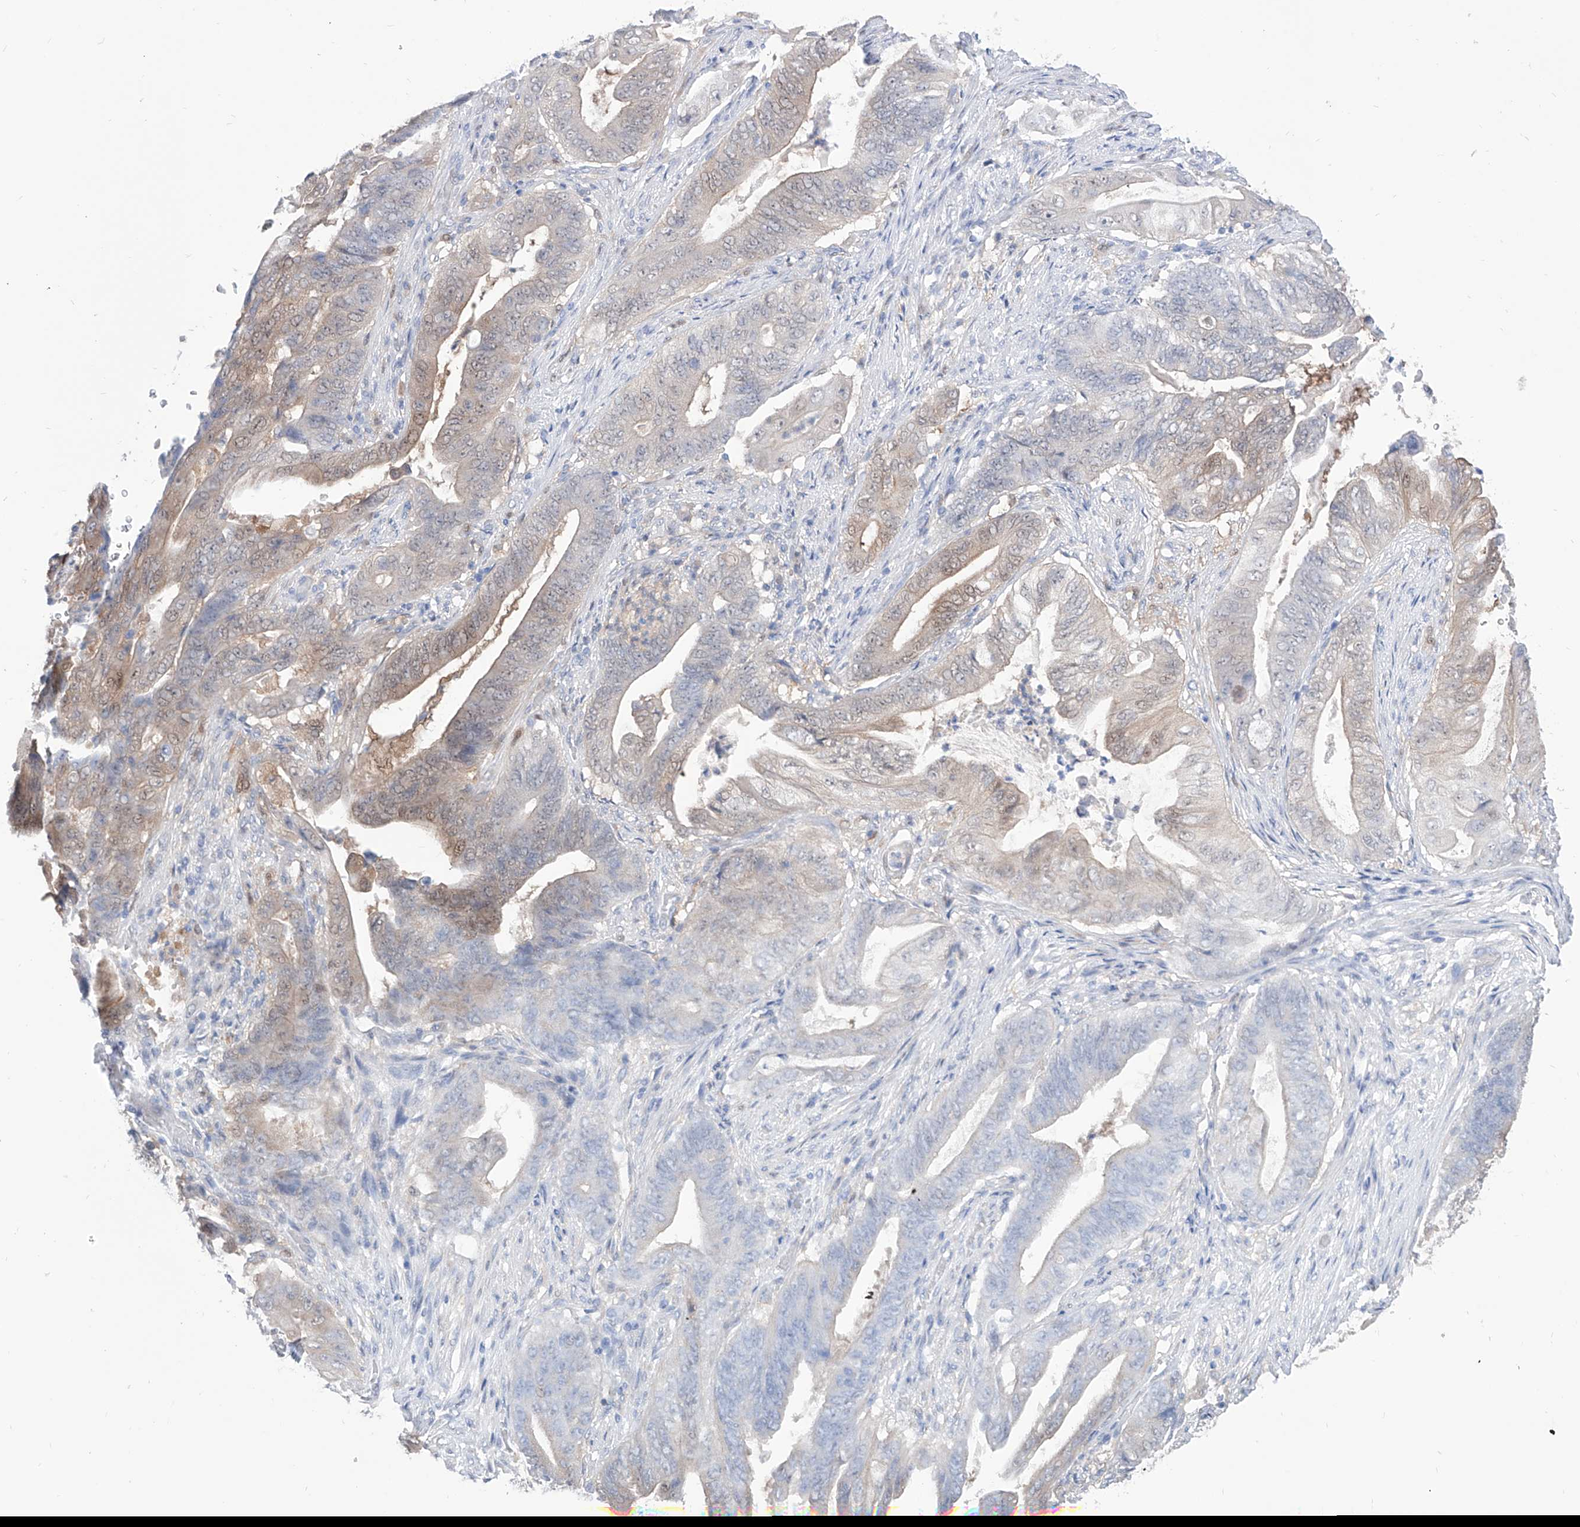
{"staining": {"intensity": "weak", "quantity": "25%-75%", "location": "cytoplasmic/membranous,nuclear"}, "tissue": "stomach cancer", "cell_type": "Tumor cells", "image_type": "cancer", "snomed": [{"axis": "morphology", "description": "Adenocarcinoma, NOS"}, {"axis": "topography", "description": "Stomach"}], "caption": "DAB (3,3'-diaminobenzidine) immunohistochemical staining of adenocarcinoma (stomach) demonstrates weak cytoplasmic/membranous and nuclear protein positivity in about 25%-75% of tumor cells.", "gene": "PDXK", "patient": {"sex": "female", "age": 73}}